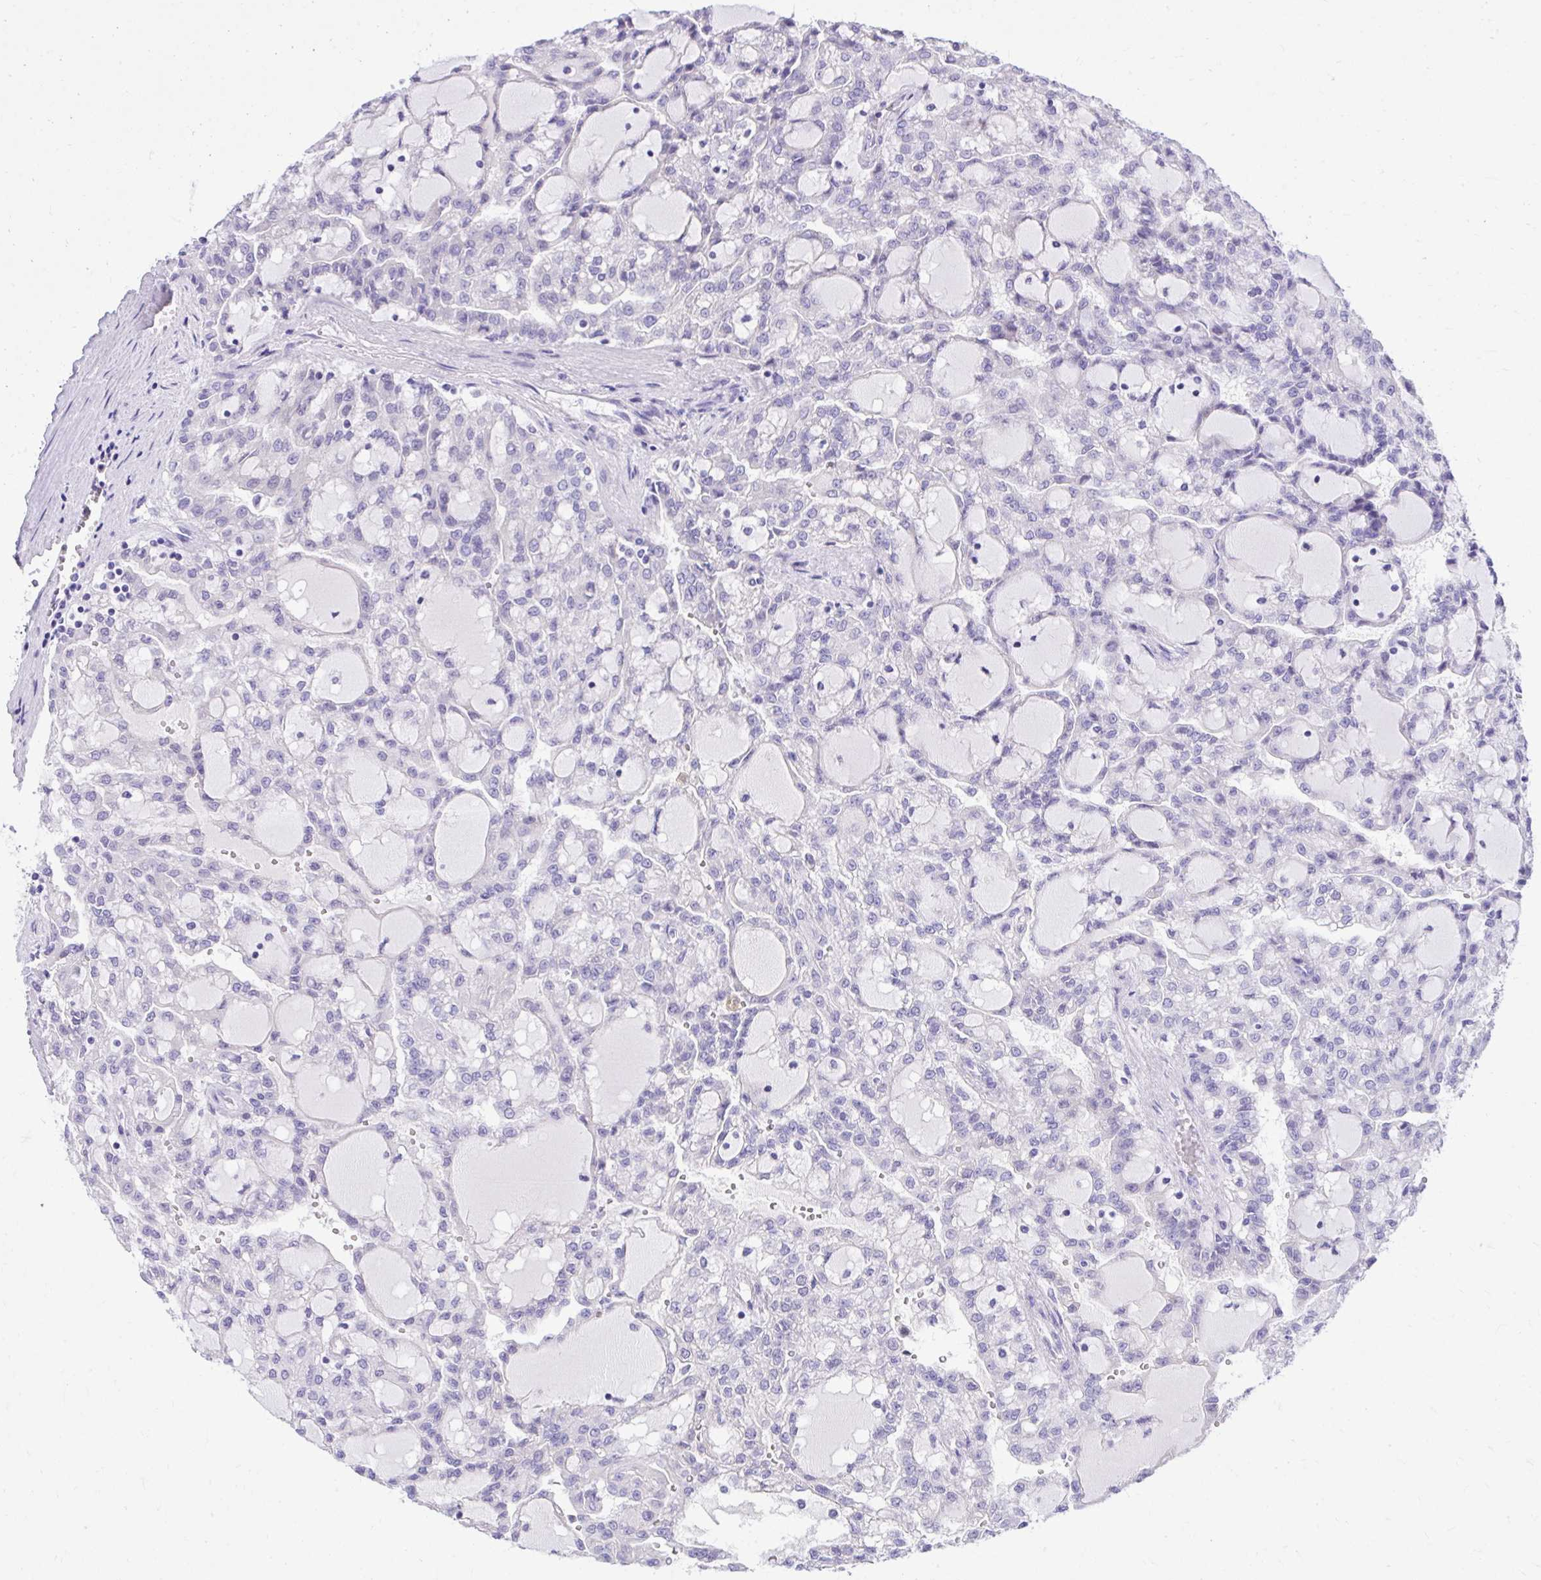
{"staining": {"intensity": "negative", "quantity": "none", "location": "none"}, "tissue": "renal cancer", "cell_type": "Tumor cells", "image_type": "cancer", "snomed": [{"axis": "morphology", "description": "Adenocarcinoma, NOS"}, {"axis": "topography", "description": "Kidney"}], "caption": "Immunohistochemistry (IHC) of renal adenocarcinoma displays no positivity in tumor cells.", "gene": "HRG", "patient": {"sex": "male", "age": 63}}